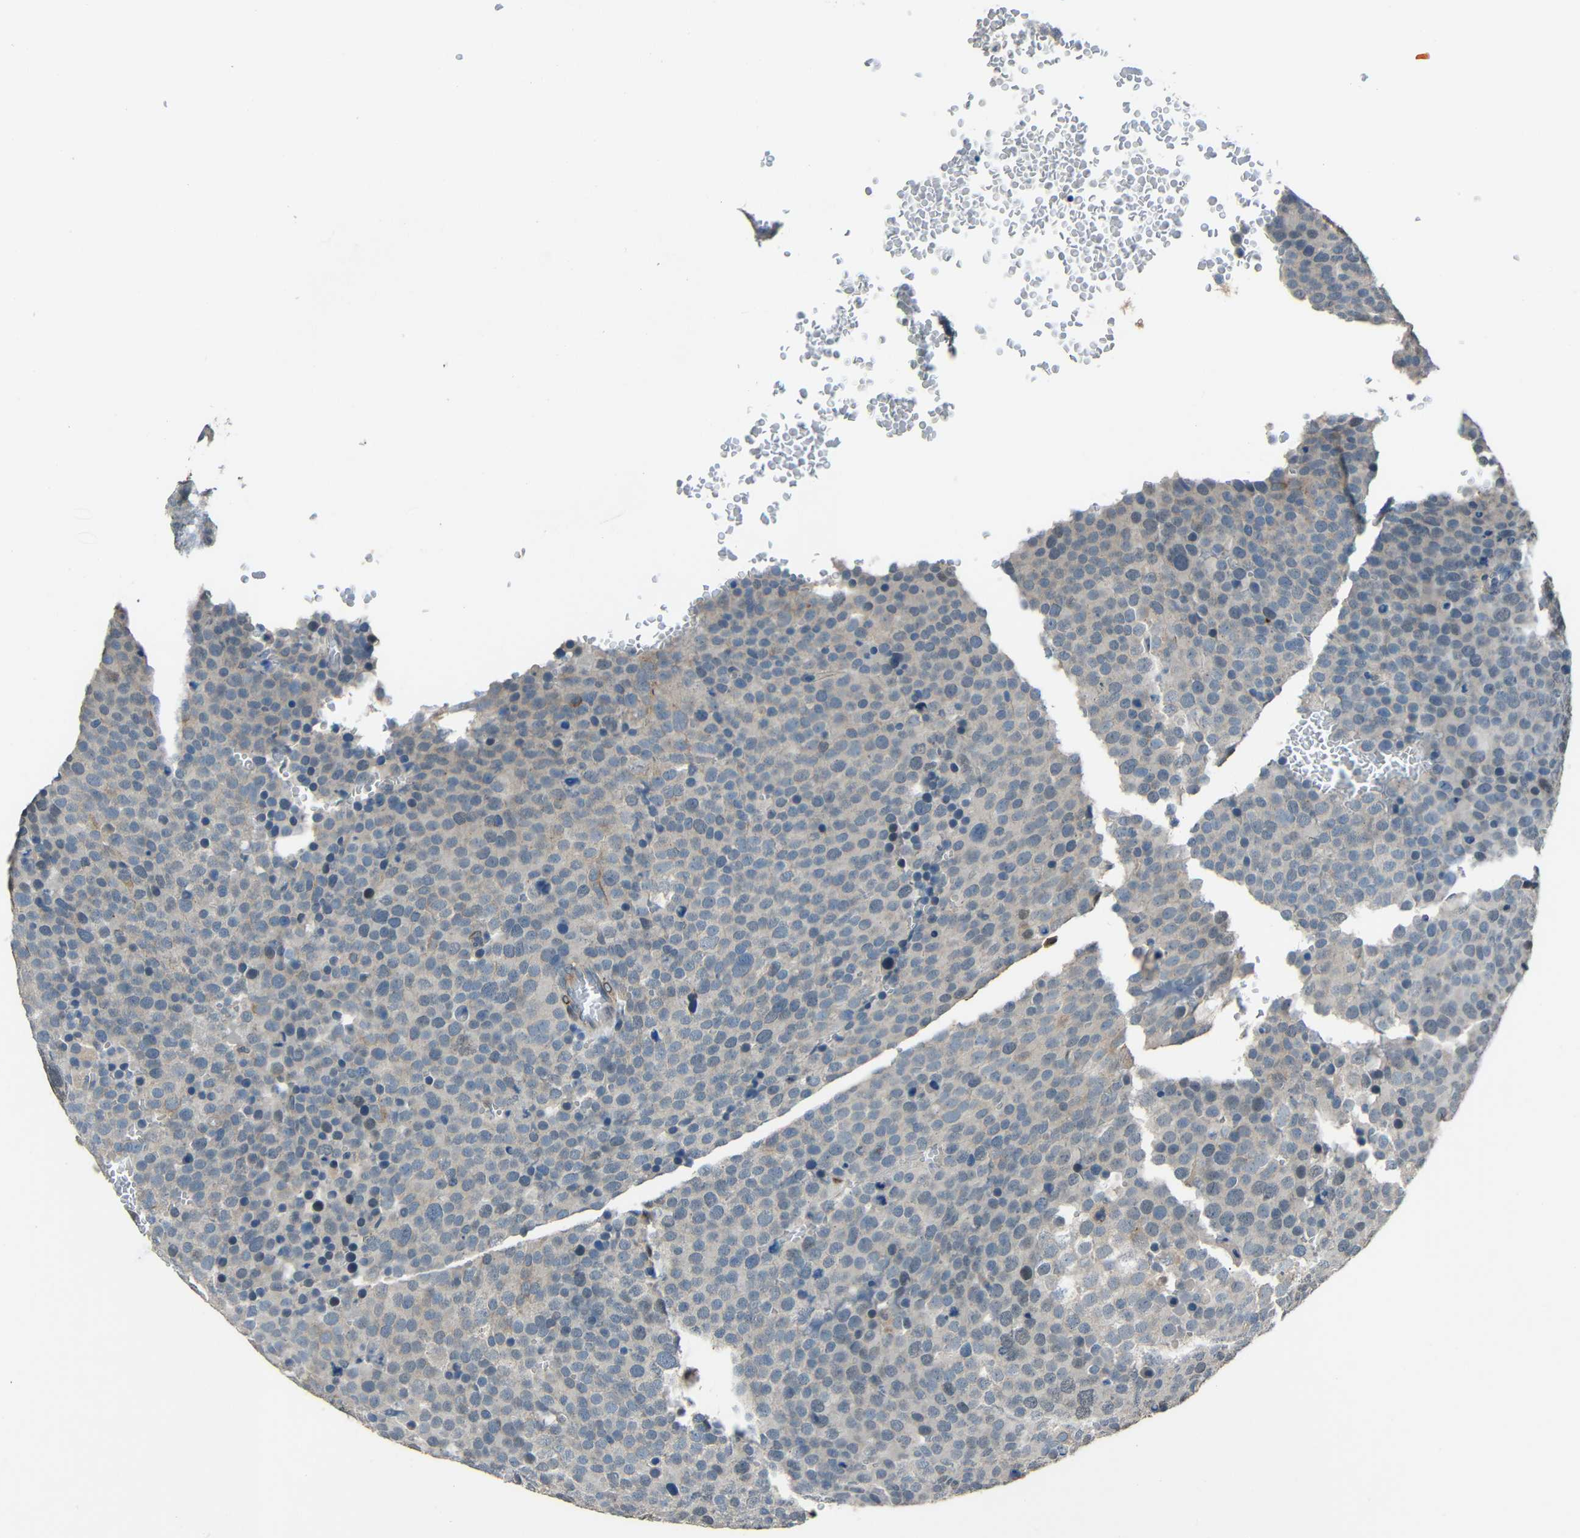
{"staining": {"intensity": "negative", "quantity": "none", "location": "none"}, "tissue": "testis cancer", "cell_type": "Tumor cells", "image_type": "cancer", "snomed": [{"axis": "morphology", "description": "Seminoma, NOS"}, {"axis": "topography", "description": "Testis"}], "caption": "Tumor cells are negative for brown protein staining in testis cancer (seminoma).", "gene": "STBD1", "patient": {"sex": "male", "age": 71}}